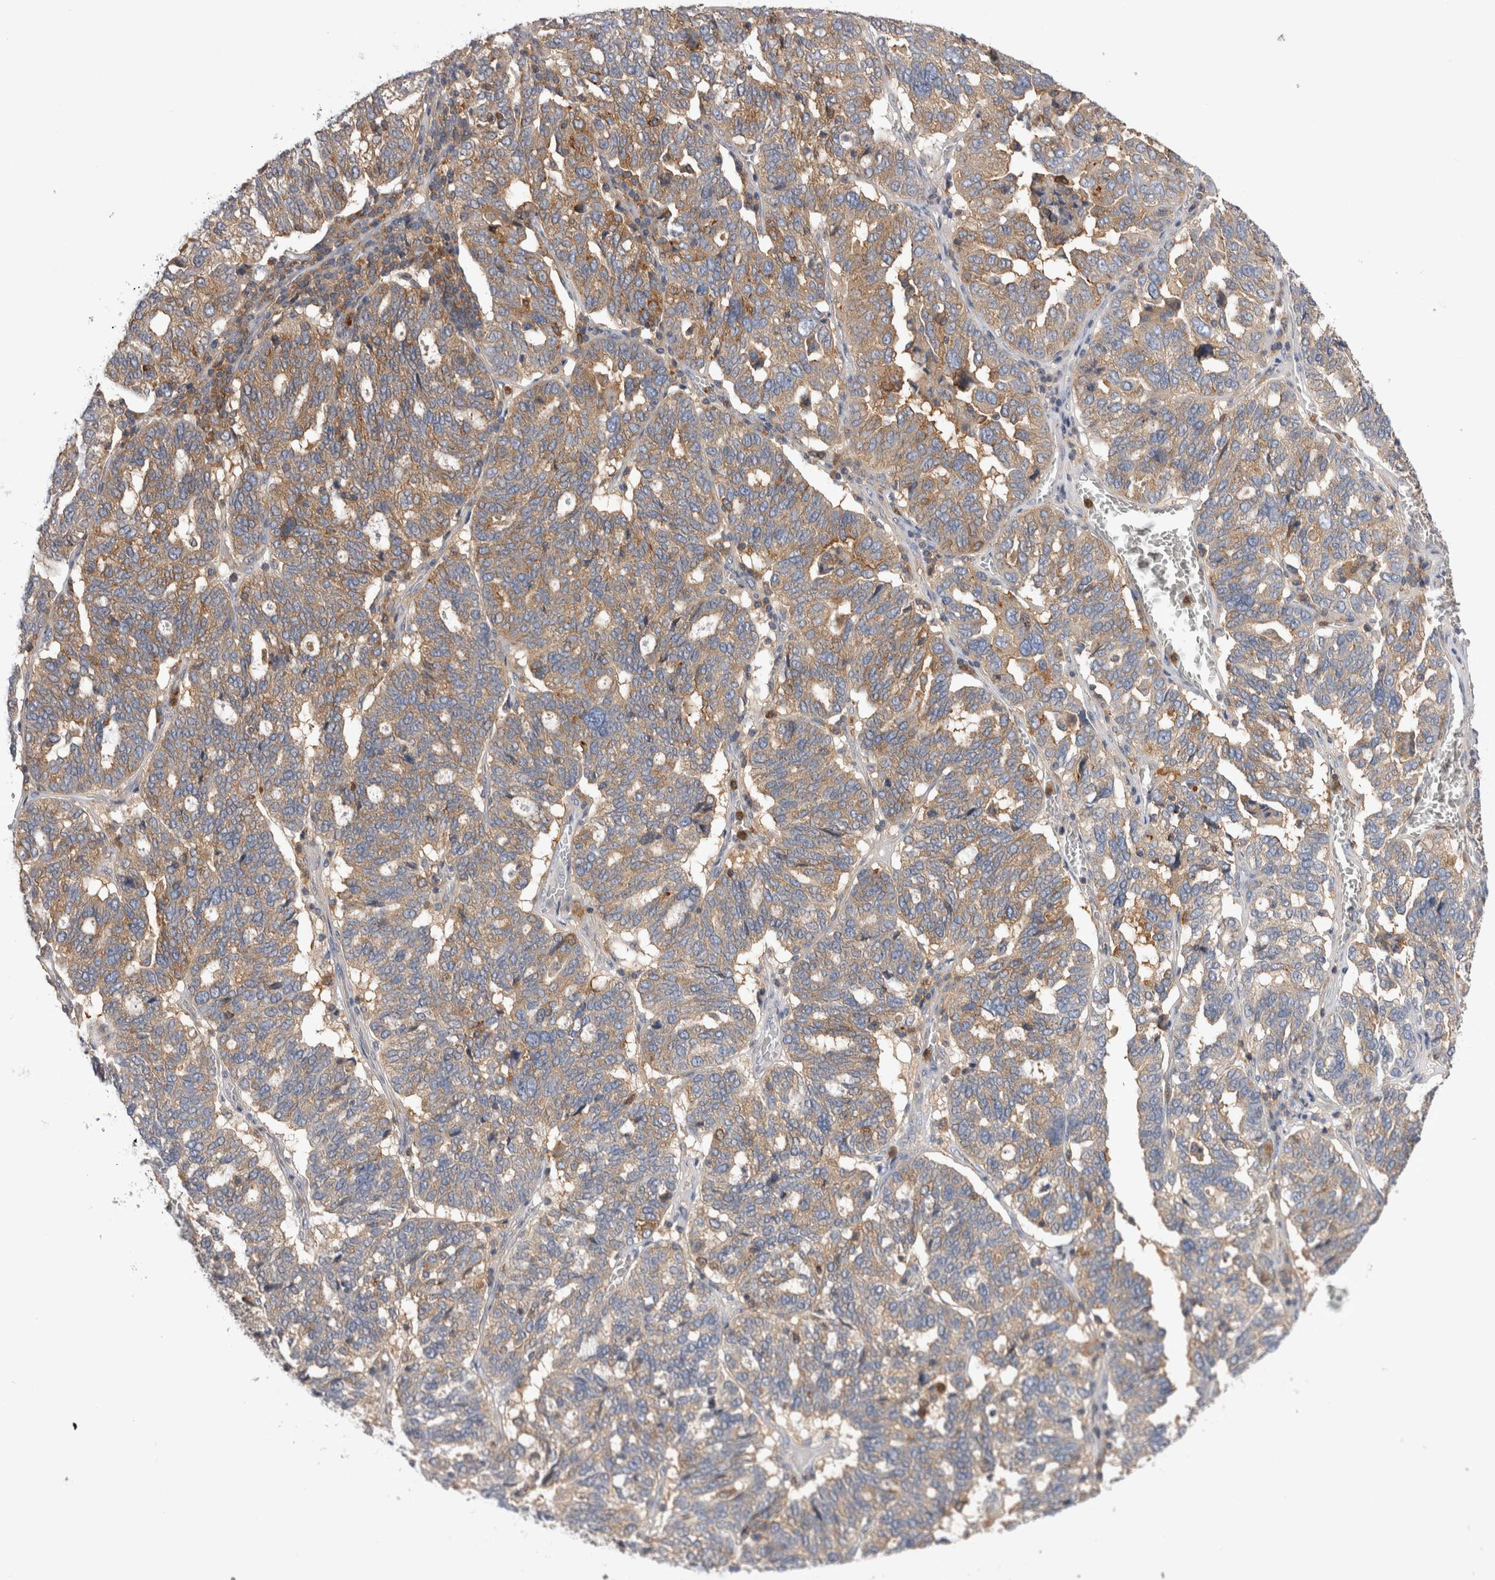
{"staining": {"intensity": "moderate", "quantity": ">75%", "location": "cytoplasmic/membranous"}, "tissue": "ovarian cancer", "cell_type": "Tumor cells", "image_type": "cancer", "snomed": [{"axis": "morphology", "description": "Cystadenocarcinoma, serous, NOS"}, {"axis": "topography", "description": "Ovary"}], "caption": "Ovarian cancer was stained to show a protein in brown. There is medium levels of moderate cytoplasmic/membranous staining in approximately >75% of tumor cells. The protein of interest is shown in brown color, while the nuclei are stained blue.", "gene": "RAB11FIP1", "patient": {"sex": "female", "age": 59}}